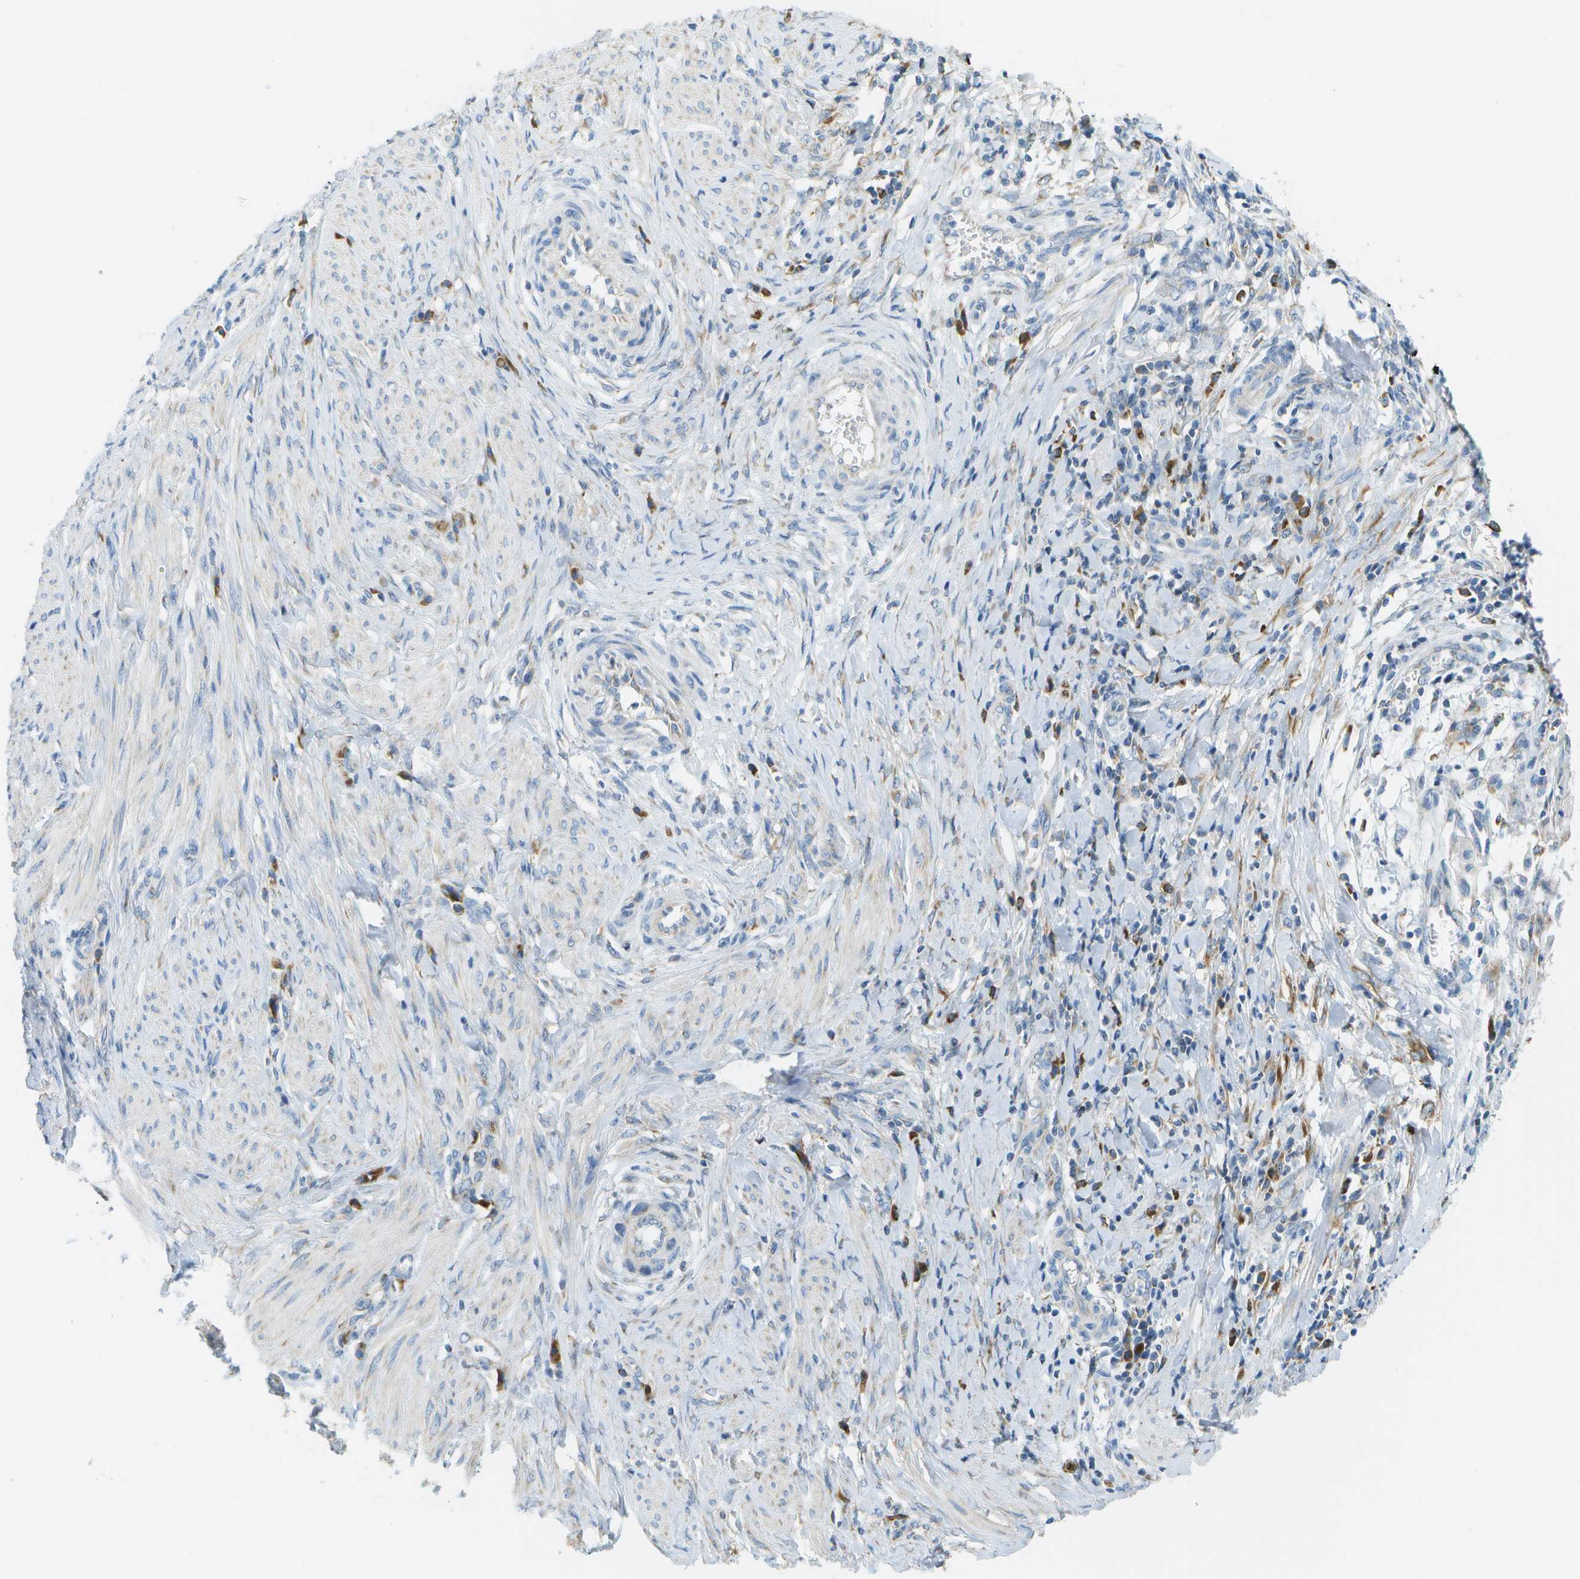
{"staining": {"intensity": "negative", "quantity": "none", "location": "none"}, "tissue": "cervical cancer", "cell_type": "Tumor cells", "image_type": "cancer", "snomed": [{"axis": "morphology", "description": "Squamous cell carcinoma, NOS"}, {"axis": "topography", "description": "Cervix"}], "caption": "This is an immunohistochemistry image of cervical squamous cell carcinoma. There is no expression in tumor cells.", "gene": "PTGIS", "patient": {"sex": "female", "age": 39}}